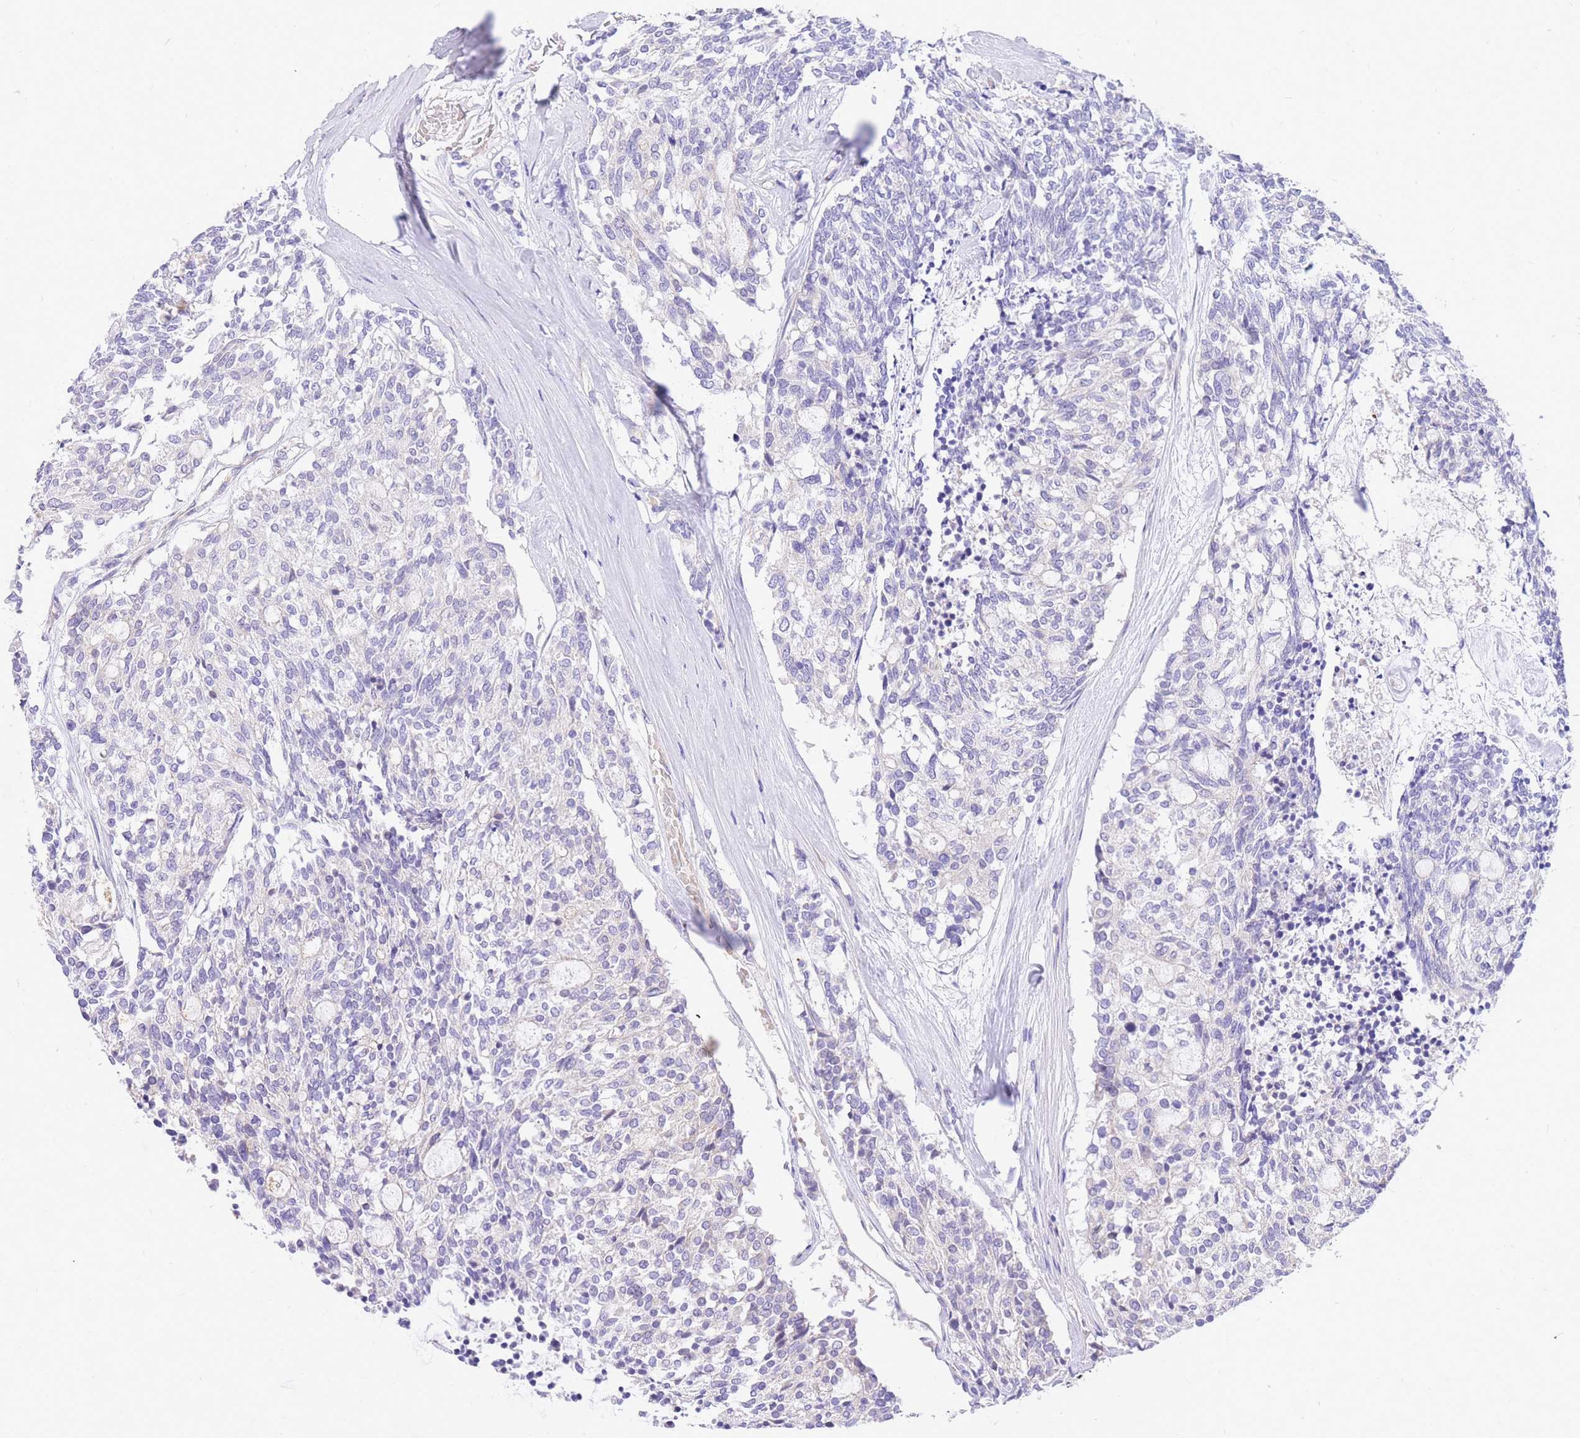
{"staining": {"intensity": "negative", "quantity": "none", "location": "none"}, "tissue": "carcinoid", "cell_type": "Tumor cells", "image_type": "cancer", "snomed": [{"axis": "morphology", "description": "Carcinoid, malignant, NOS"}, {"axis": "topography", "description": "Pancreas"}], "caption": "Carcinoid stained for a protein using immunohistochemistry reveals no expression tumor cells.", "gene": "SRSF12", "patient": {"sex": "female", "age": 54}}